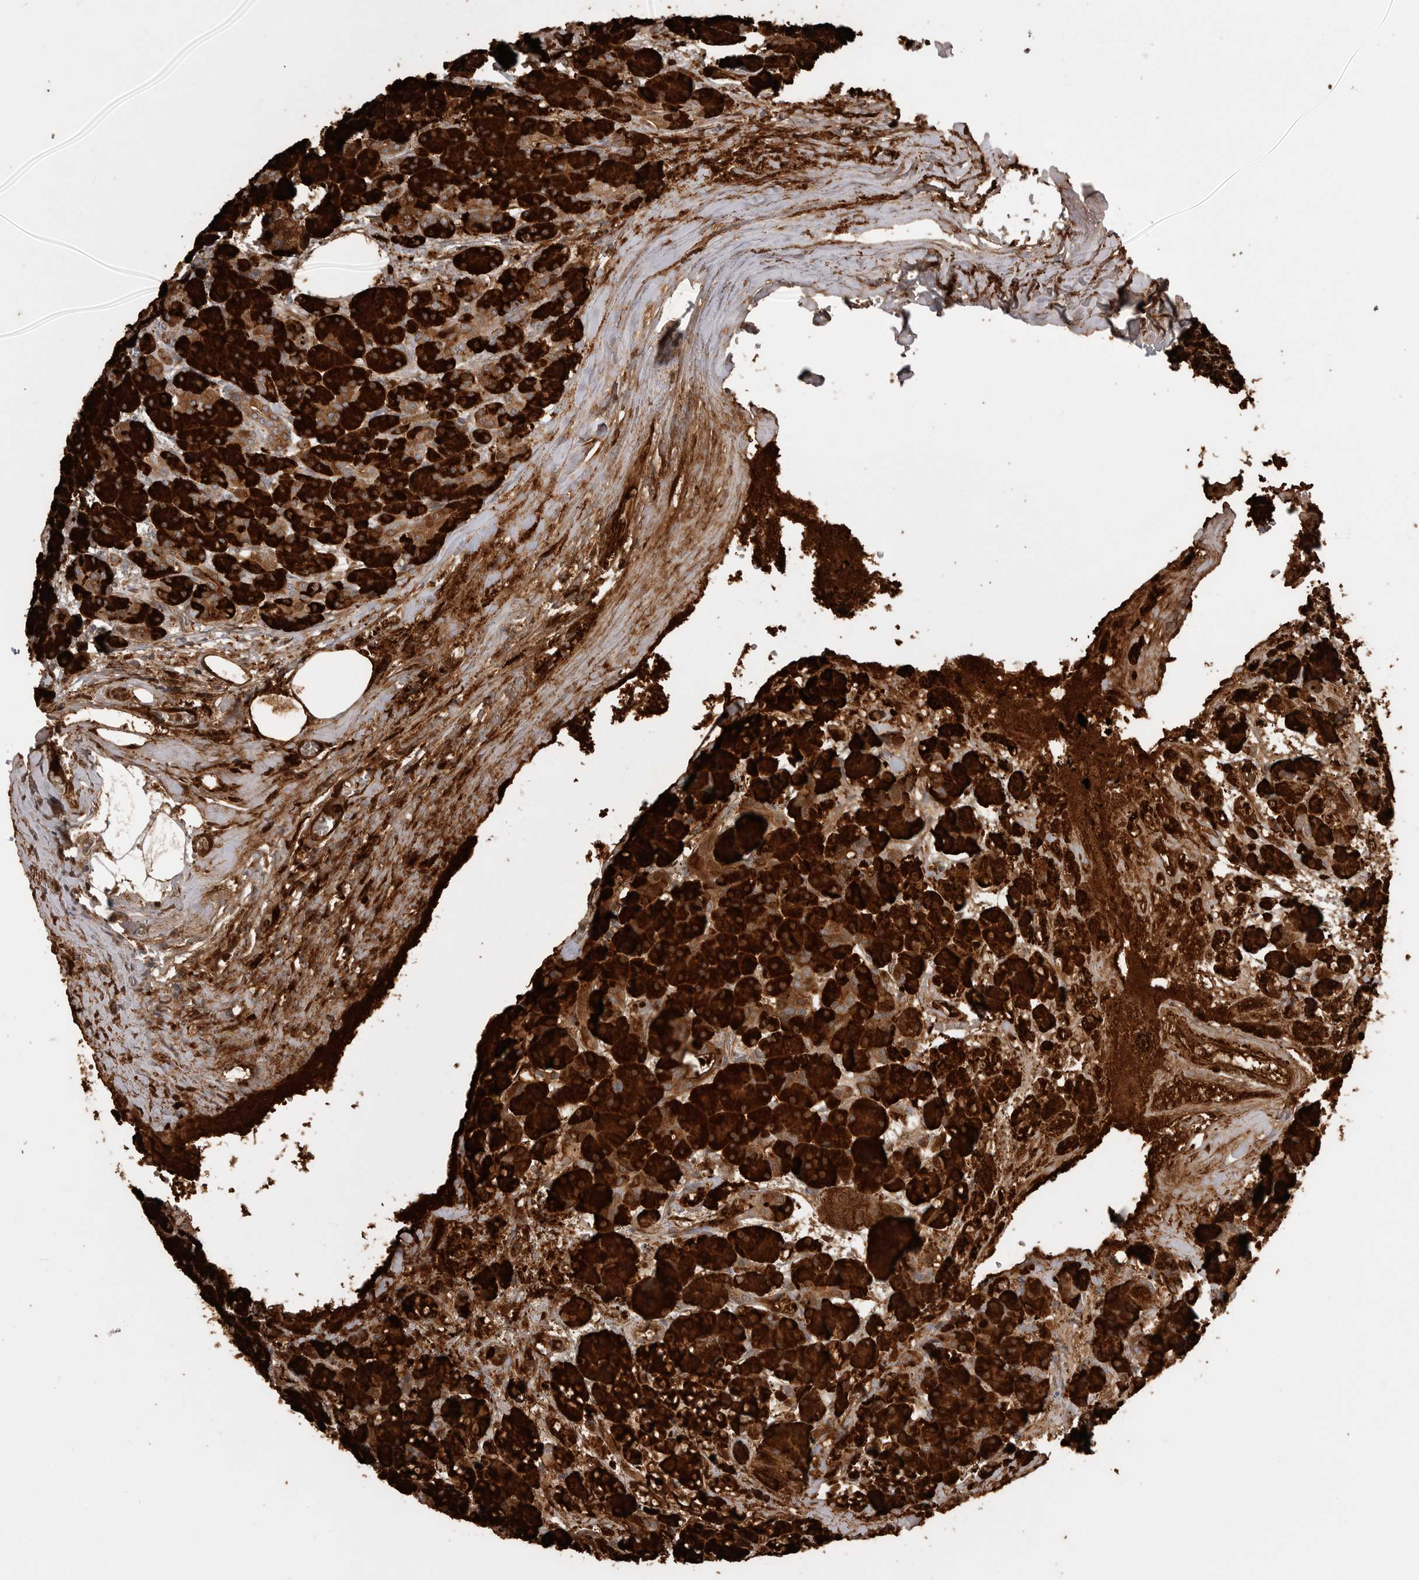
{"staining": {"intensity": "strong", "quantity": ">75%", "location": "cytoplasmic/membranous"}, "tissue": "pancreas", "cell_type": "Exocrine glandular cells", "image_type": "normal", "snomed": [{"axis": "morphology", "description": "Normal tissue, NOS"}, {"axis": "topography", "description": "Pancreas"}], "caption": "Pancreas stained with DAB immunohistochemistry (IHC) shows high levels of strong cytoplasmic/membranous expression in about >75% of exocrine glandular cells. (IHC, brightfield microscopy, high magnification).", "gene": "CPB1", "patient": {"sex": "male", "age": 63}}